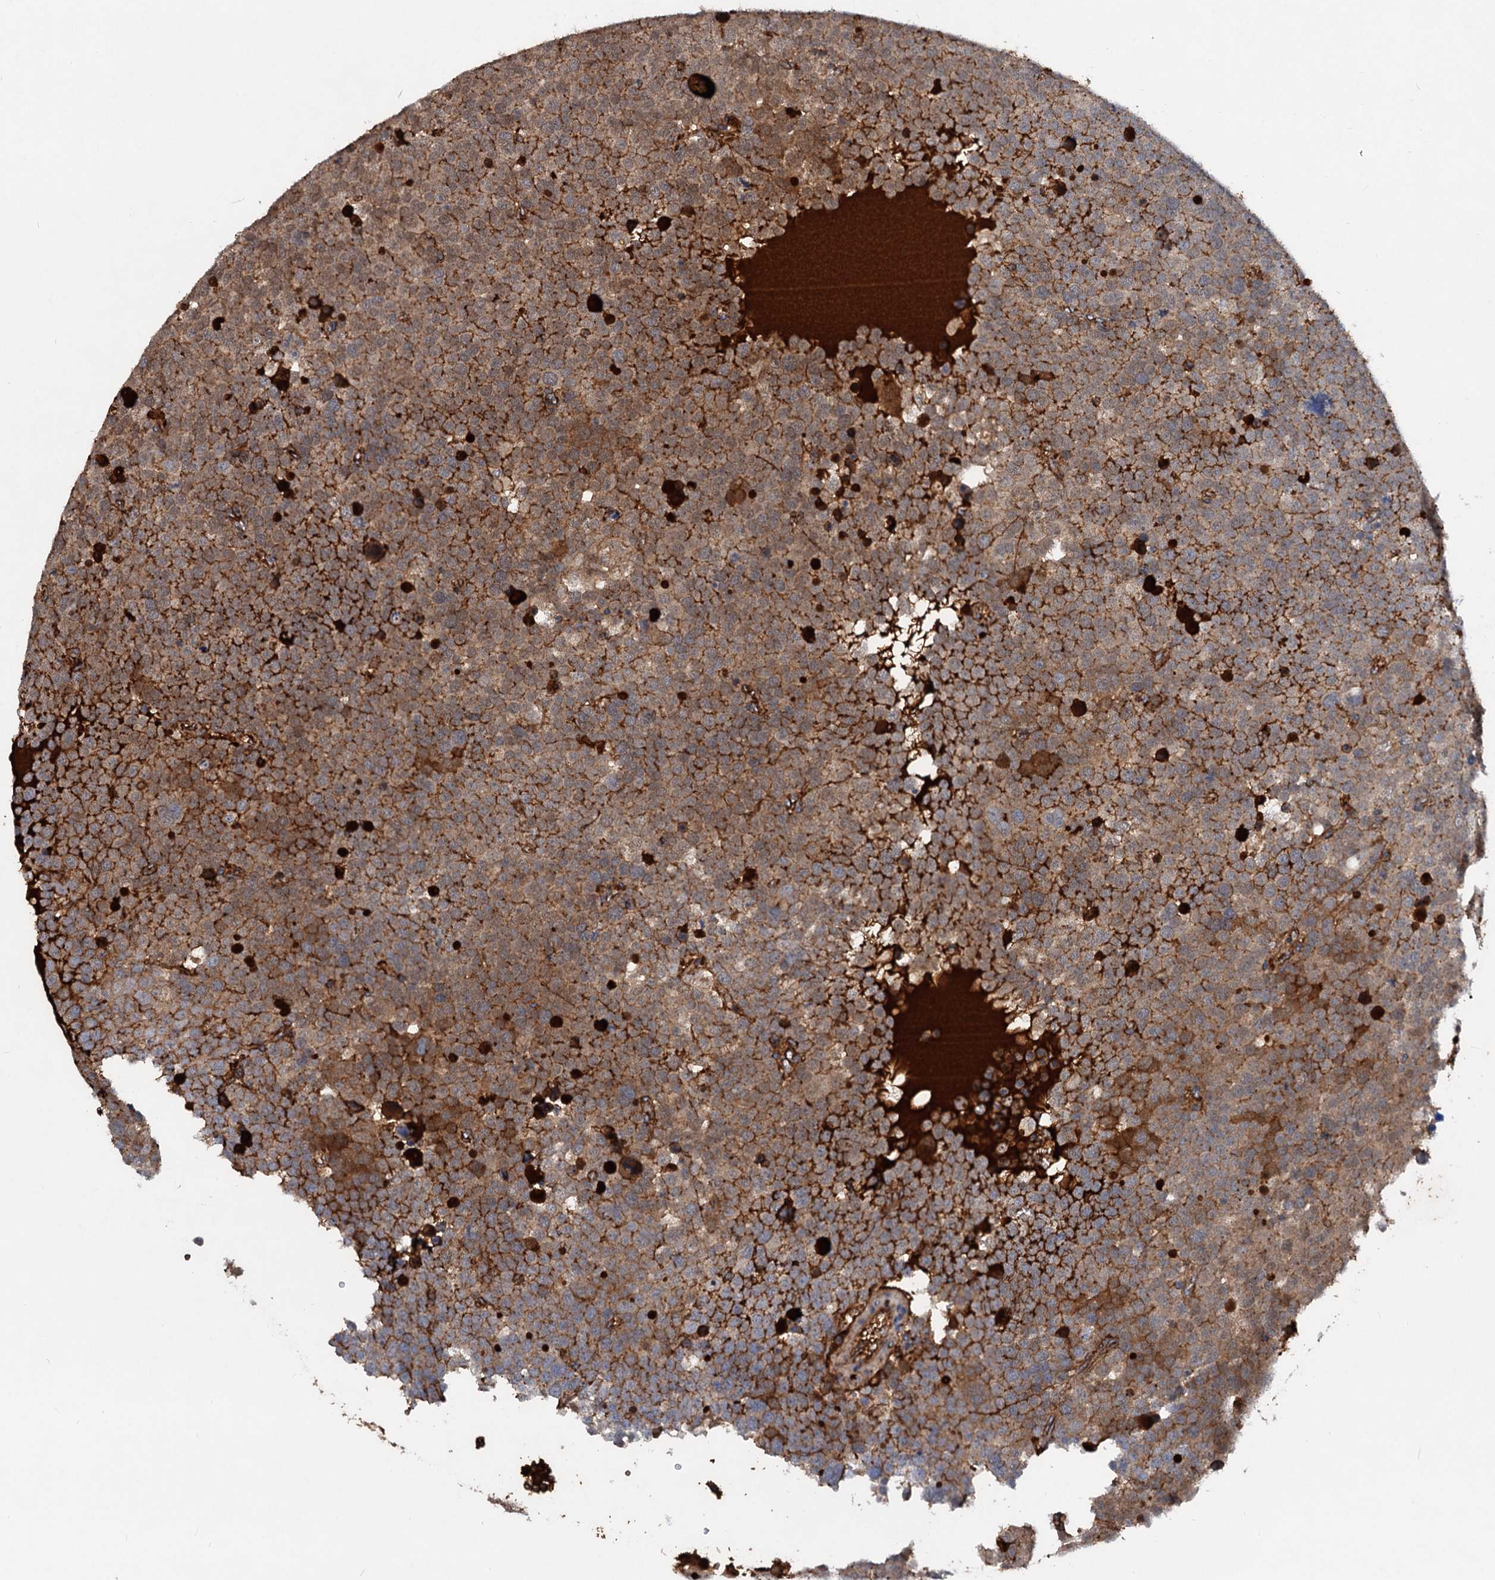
{"staining": {"intensity": "moderate", "quantity": ">75%", "location": "cytoplasmic/membranous"}, "tissue": "testis cancer", "cell_type": "Tumor cells", "image_type": "cancer", "snomed": [{"axis": "morphology", "description": "Seminoma, NOS"}, {"axis": "topography", "description": "Testis"}], "caption": "Protein expression analysis of human seminoma (testis) reveals moderate cytoplasmic/membranous positivity in approximately >75% of tumor cells.", "gene": "CHRD", "patient": {"sex": "male", "age": 71}}